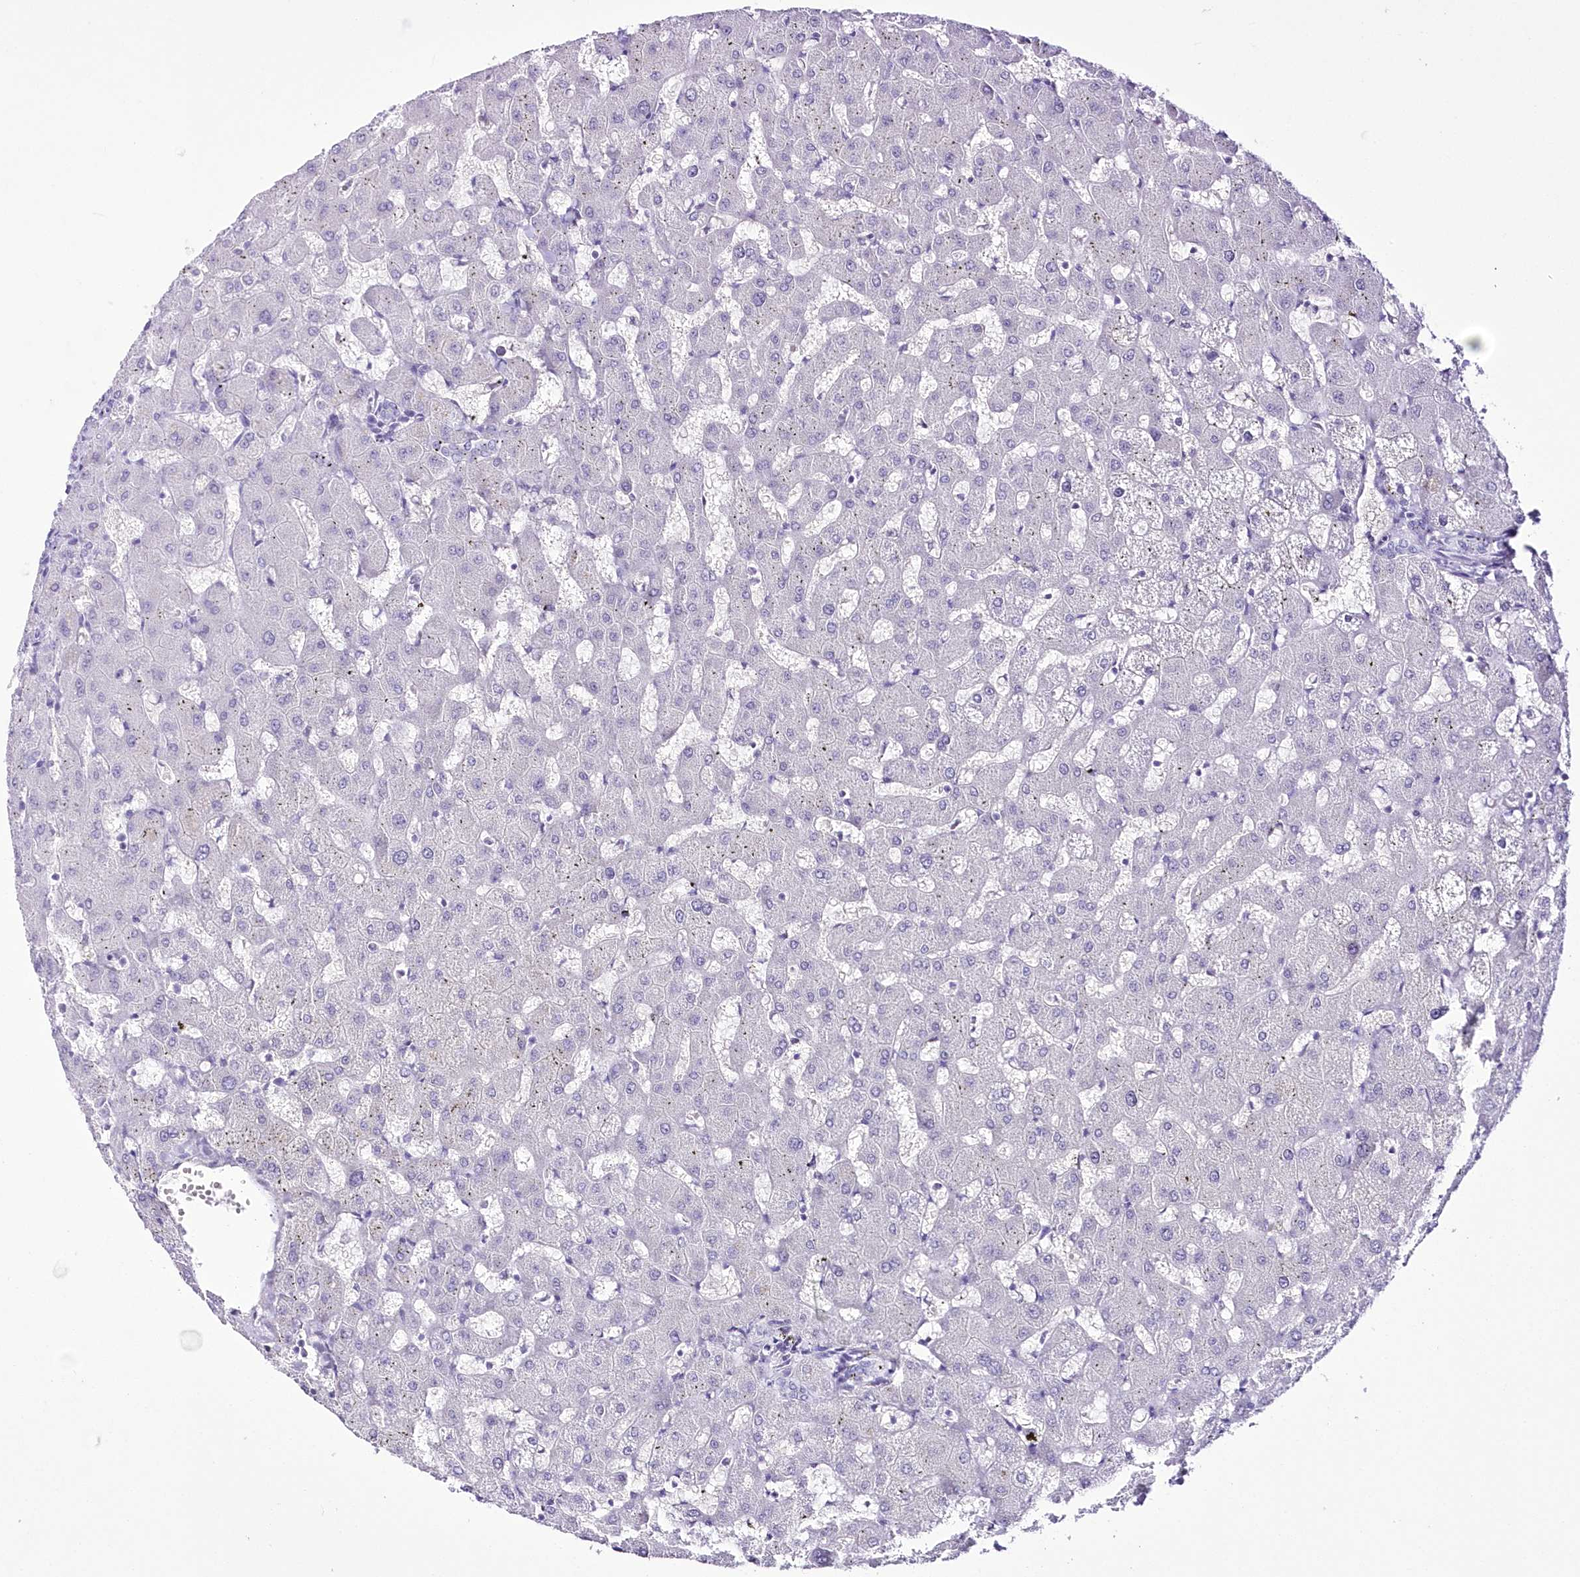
{"staining": {"intensity": "negative", "quantity": "none", "location": "none"}, "tissue": "liver", "cell_type": "Cholangiocytes", "image_type": "normal", "snomed": [{"axis": "morphology", "description": "Normal tissue, NOS"}, {"axis": "topography", "description": "Liver"}], "caption": "An image of human liver is negative for staining in cholangiocytes. (Brightfield microscopy of DAB (3,3'-diaminobenzidine) immunohistochemistry (IHC) at high magnification).", "gene": "UBA6", "patient": {"sex": "female", "age": 63}}